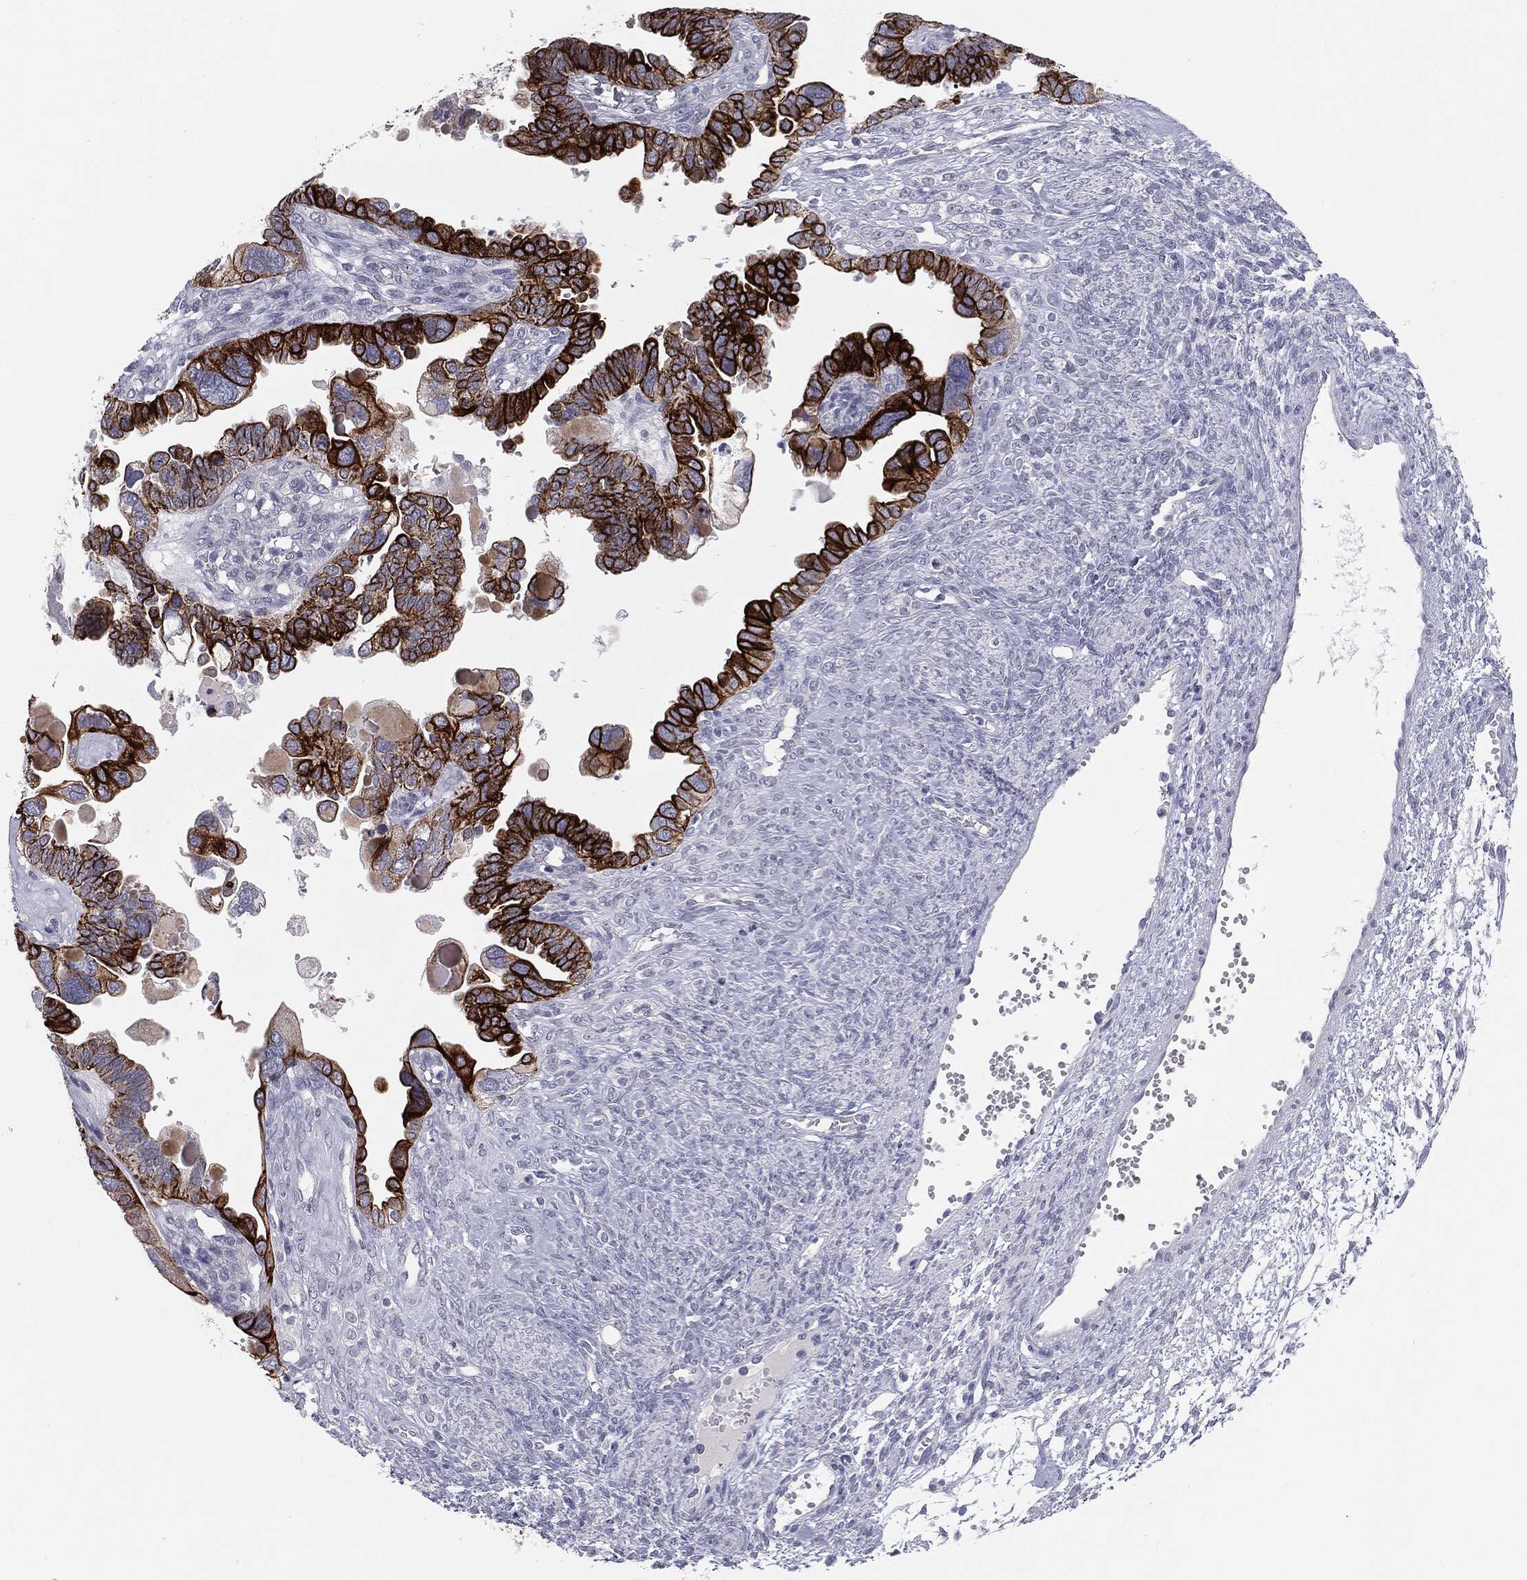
{"staining": {"intensity": "strong", "quantity": ">75%", "location": "cytoplasmic/membranous"}, "tissue": "ovarian cancer", "cell_type": "Tumor cells", "image_type": "cancer", "snomed": [{"axis": "morphology", "description": "Cystadenocarcinoma, serous, NOS"}, {"axis": "topography", "description": "Ovary"}], "caption": "Immunohistochemical staining of human serous cystadenocarcinoma (ovarian) displays high levels of strong cytoplasmic/membranous staining in approximately >75% of tumor cells. The staining is performed using DAB (3,3'-diaminobenzidine) brown chromogen to label protein expression. The nuclei are counter-stained blue using hematoxylin.", "gene": "MUC1", "patient": {"sex": "female", "age": 51}}